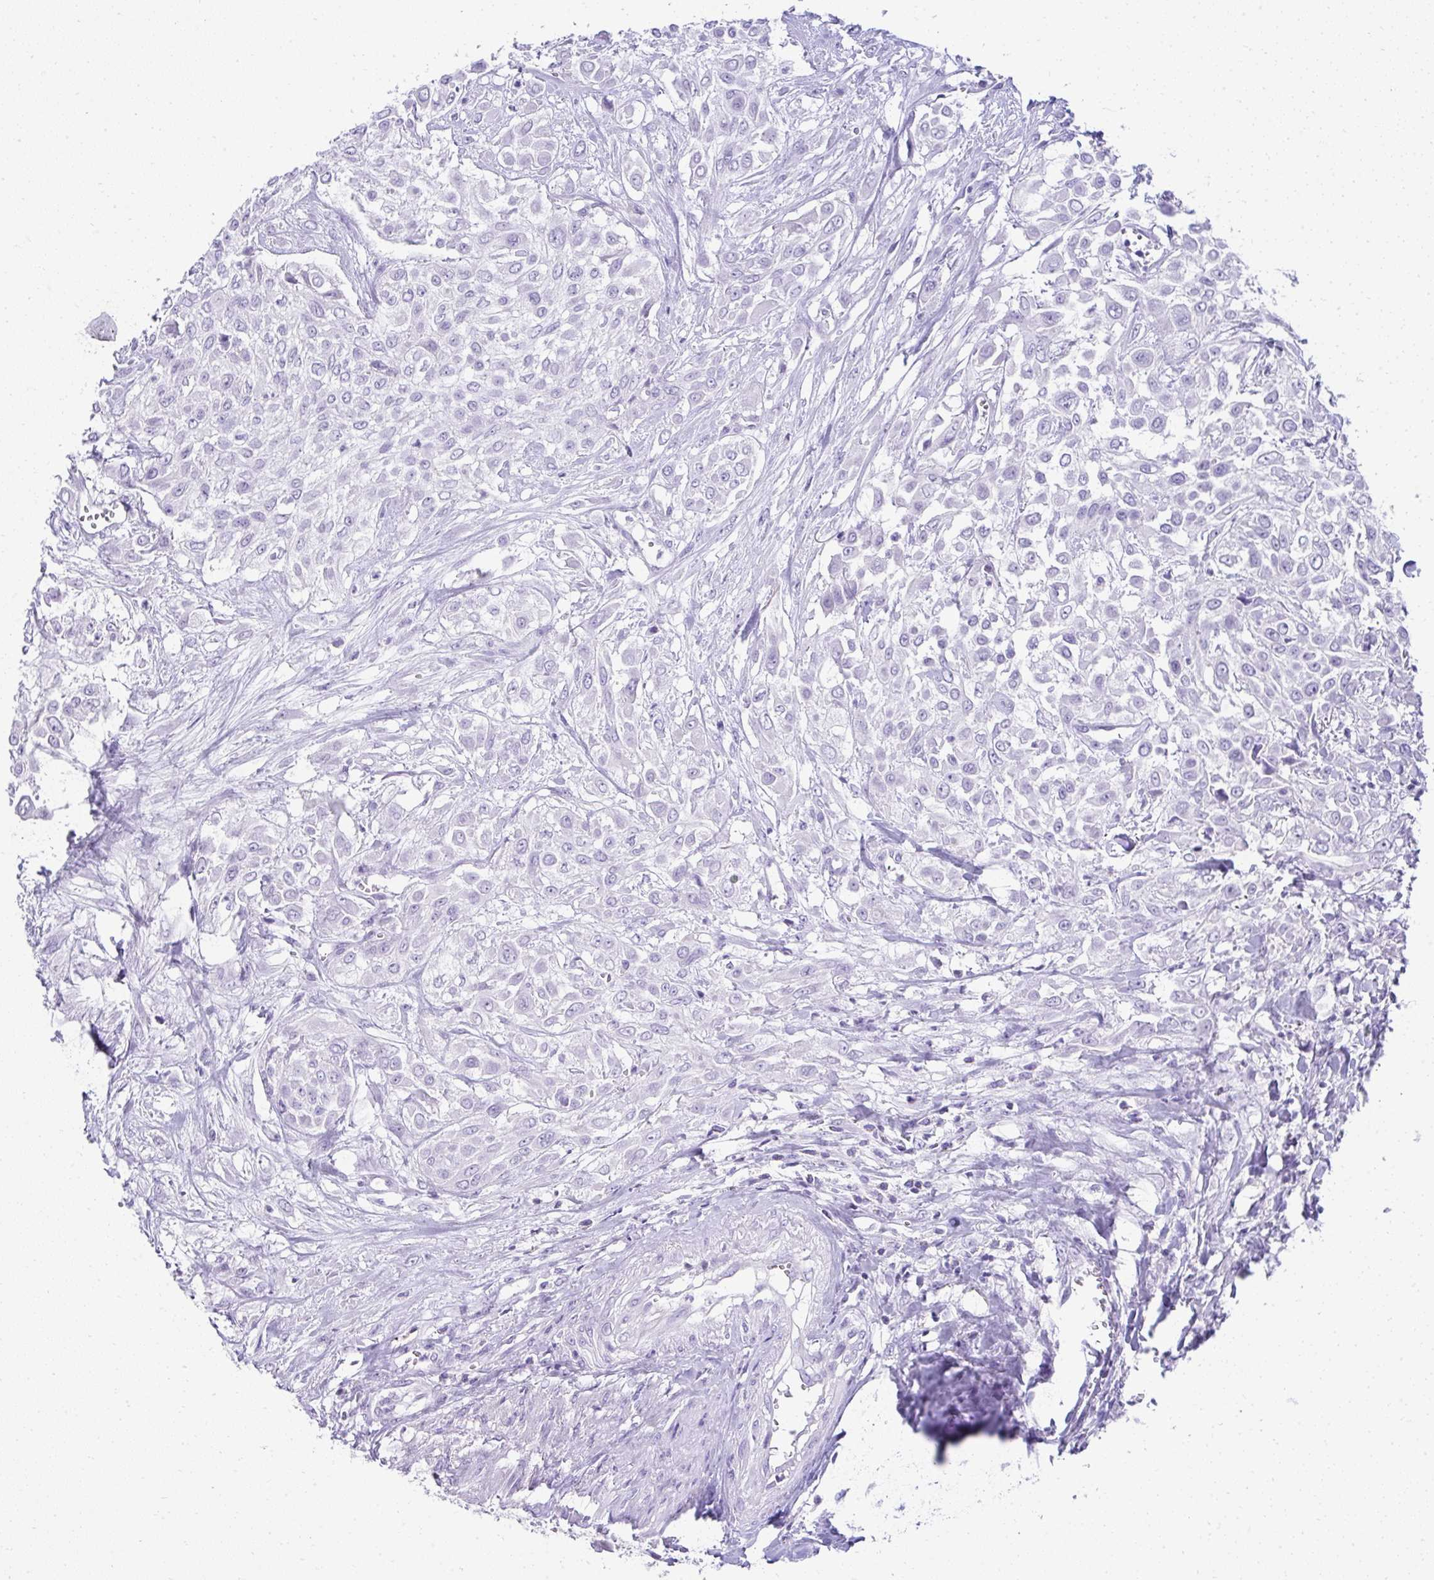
{"staining": {"intensity": "negative", "quantity": "none", "location": "none"}, "tissue": "urothelial cancer", "cell_type": "Tumor cells", "image_type": "cancer", "snomed": [{"axis": "morphology", "description": "Urothelial carcinoma, High grade"}, {"axis": "topography", "description": "Urinary bladder"}], "caption": "Tumor cells show no significant protein staining in urothelial cancer.", "gene": "RNF183", "patient": {"sex": "male", "age": 57}}